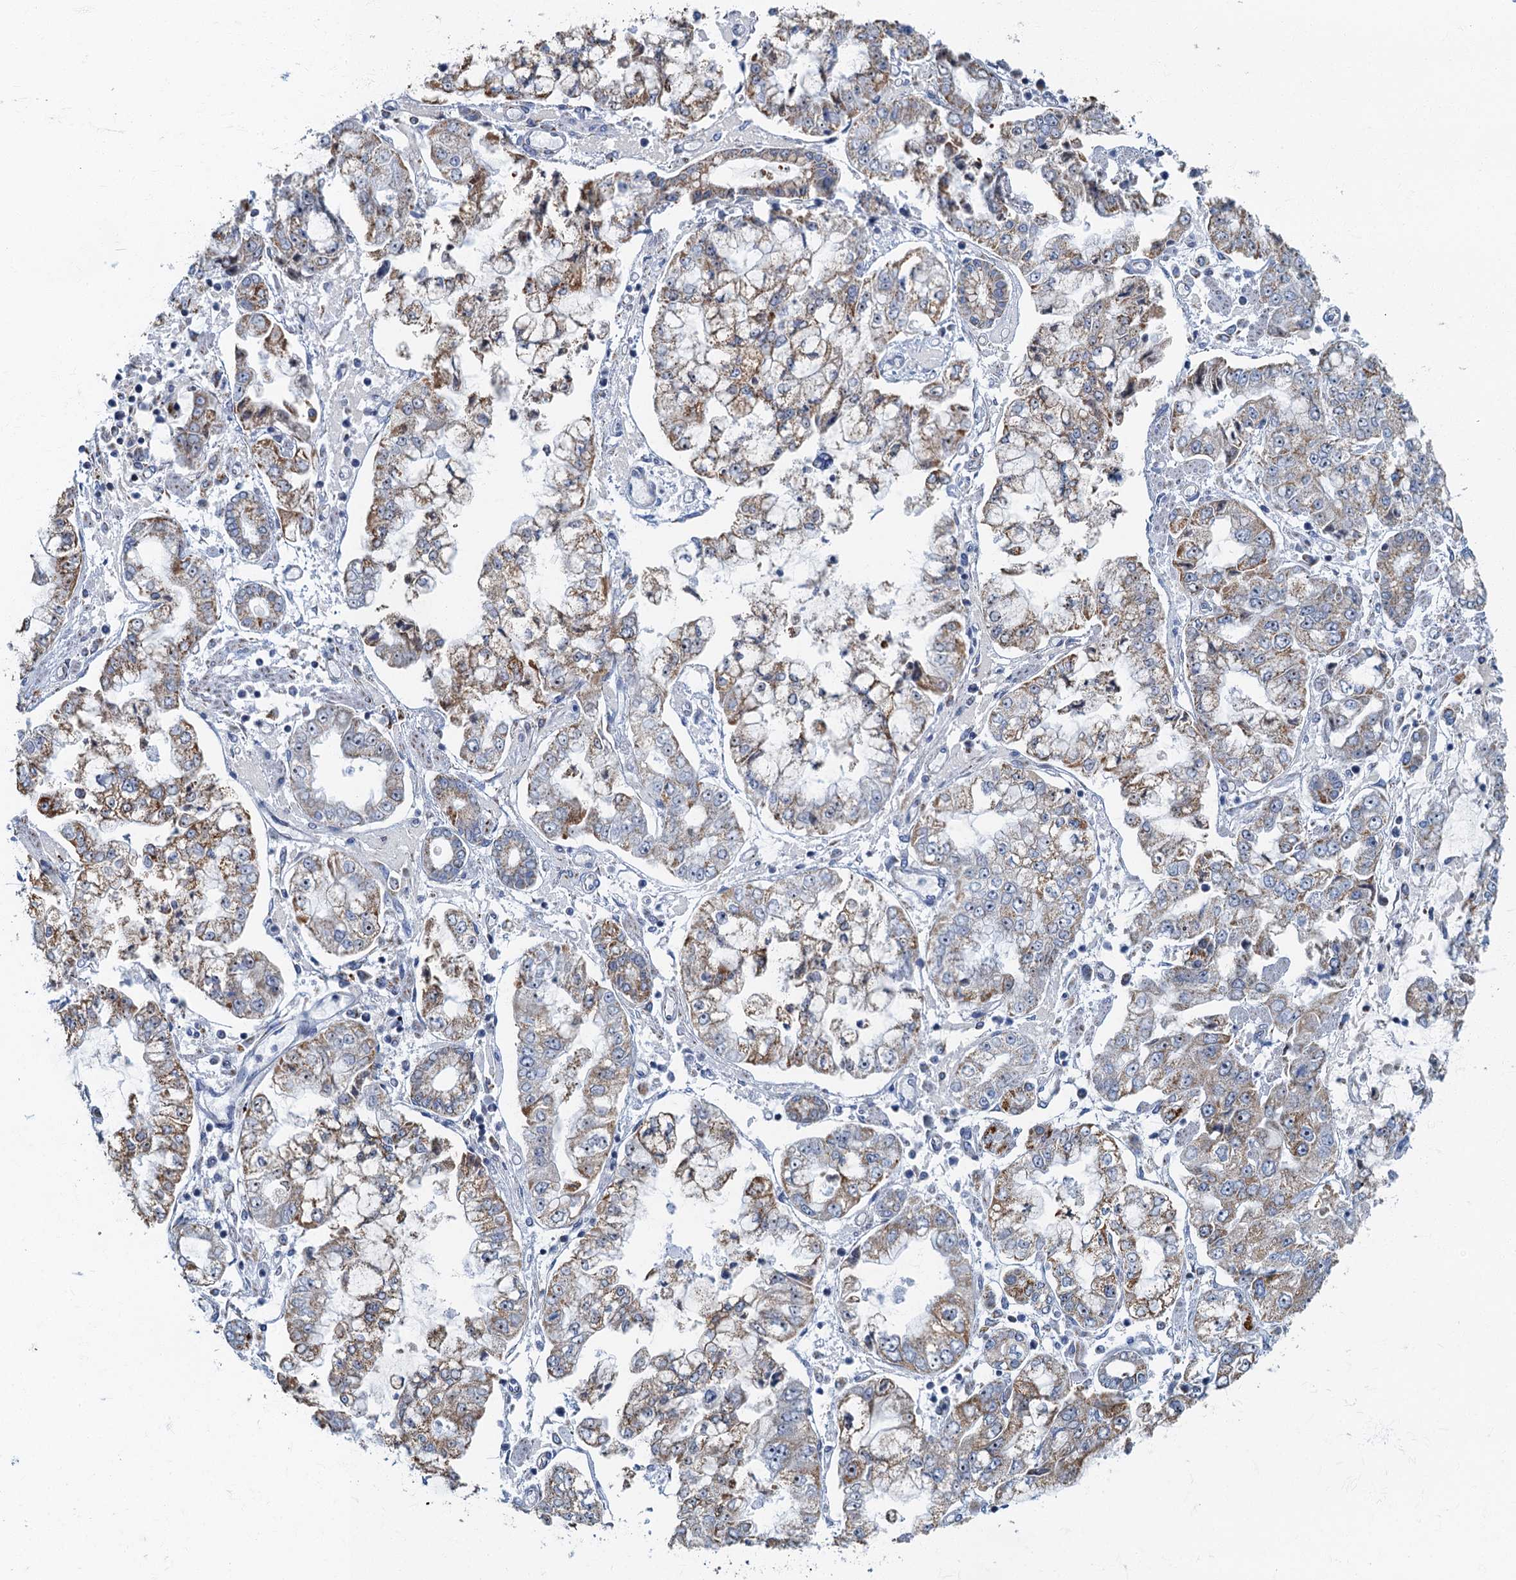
{"staining": {"intensity": "moderate", "quantity": "25%-75%", "location": "cytoplasmic/membranous"}, "tissue": "stomach cancer", "cell_type": "Tumor cells", "image_type": "cancer", "snomed": [{"axis": "morphology", "description": "Adenocarcinoma, NOS"}, {"axis": "topography", "description": "Stomach"}], "caption": "About 25%-75% of tumor cells in stomach adenocarcinoma exhibit moderate cytoplasmic/membranous protein positivity as visualized by brown immunohistochemical staining.", "gene": "RAD9B", "patient": {"sex": "male", "age": 76}}